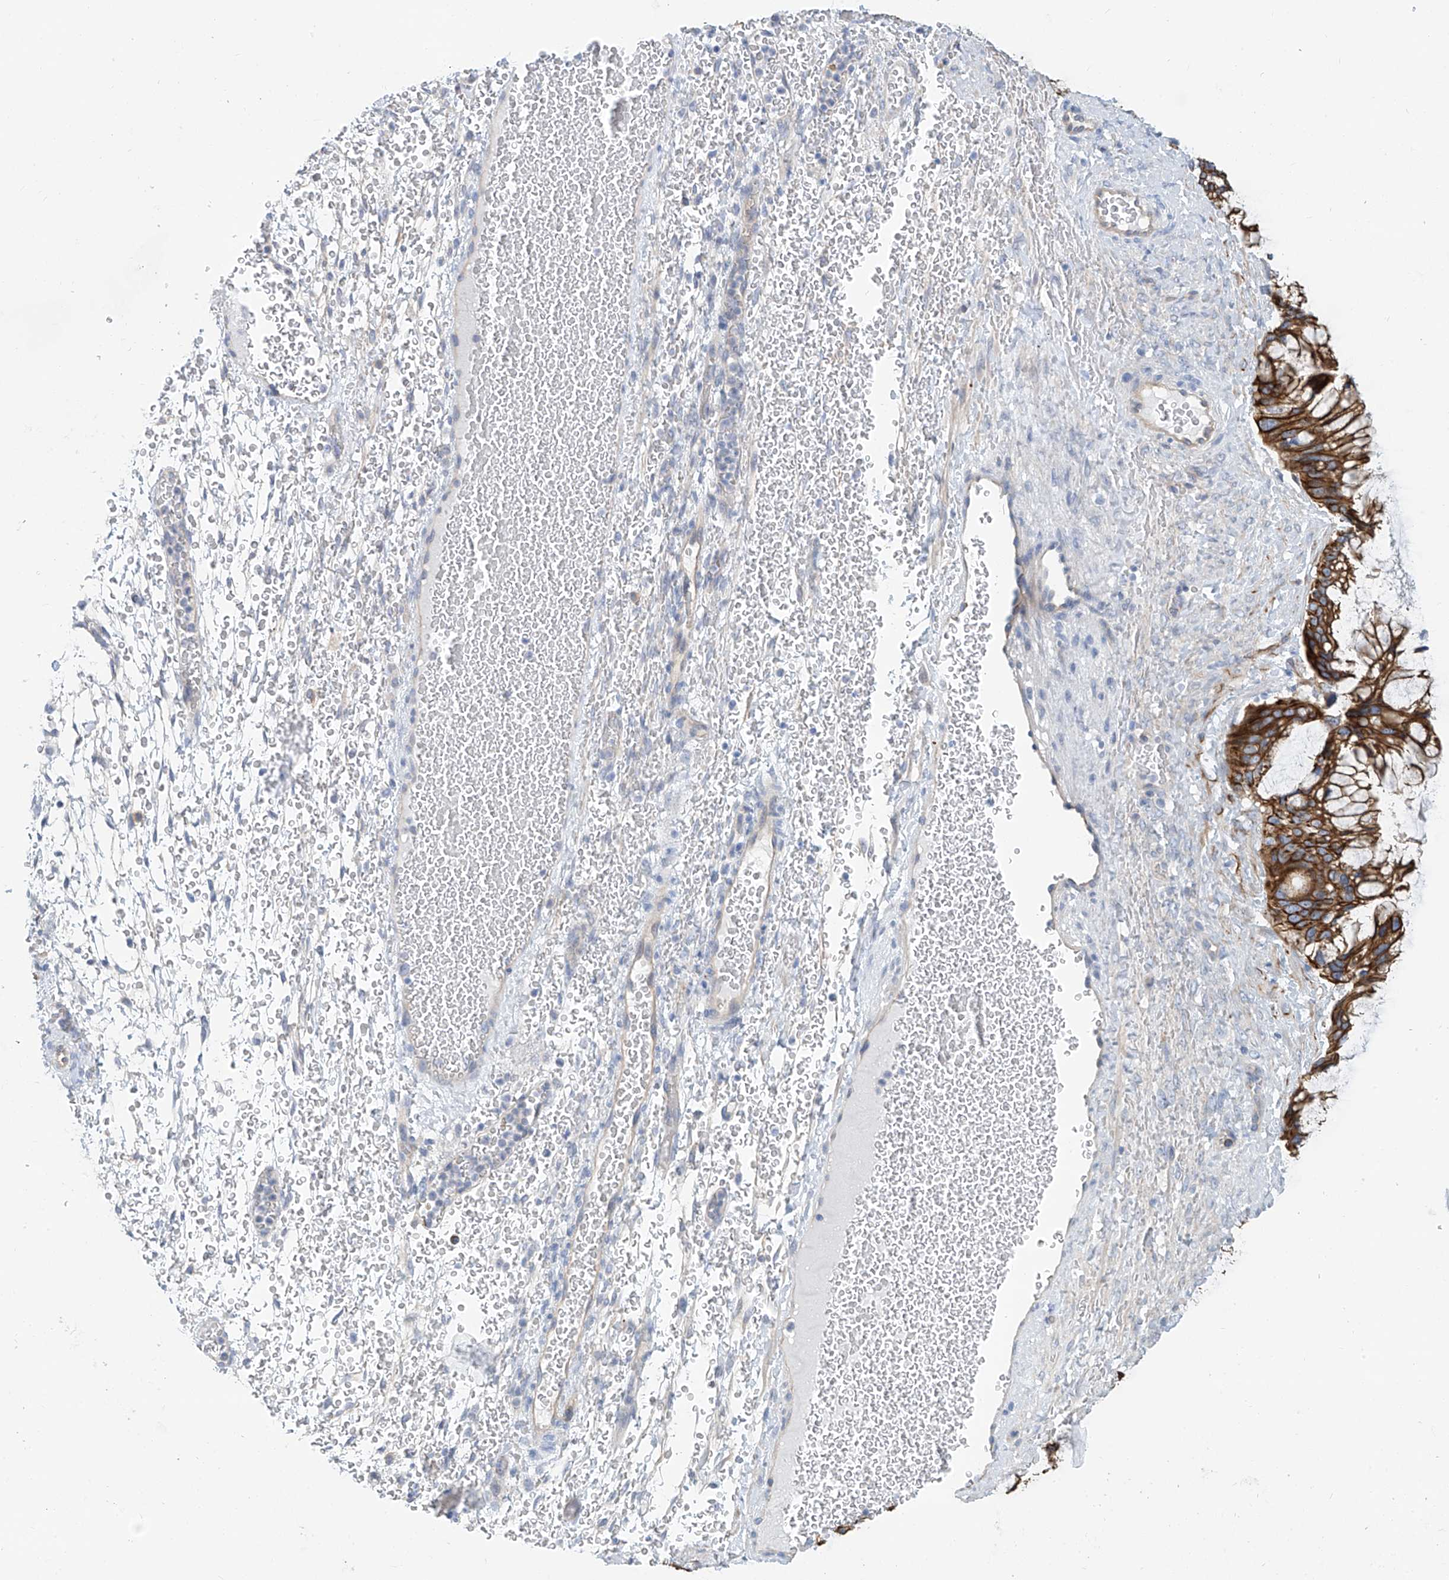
{"staining": {"intensity": "strong", "quantity": ">75%", "location": "cytoplasmic/membranous"}, "tissue": "ovarian cancer", "cell_type": "Tumor cells", "image_type": "cancer", "snomed": [{"axis": "morphology", "description": "Cystadenocarcinoma, mucinous, NOS"}, {"axis": "topography", "description": "Ovary"}], "caption": "Approximately >75% of tumor cells in human ovarian cancer exhibit strong cytoplasmic/membranous protein positivity as visualized by brown immunohistochemical staining.", "gene": "PIK3C2B", "patient": {"sex": "female", "age": 37}}